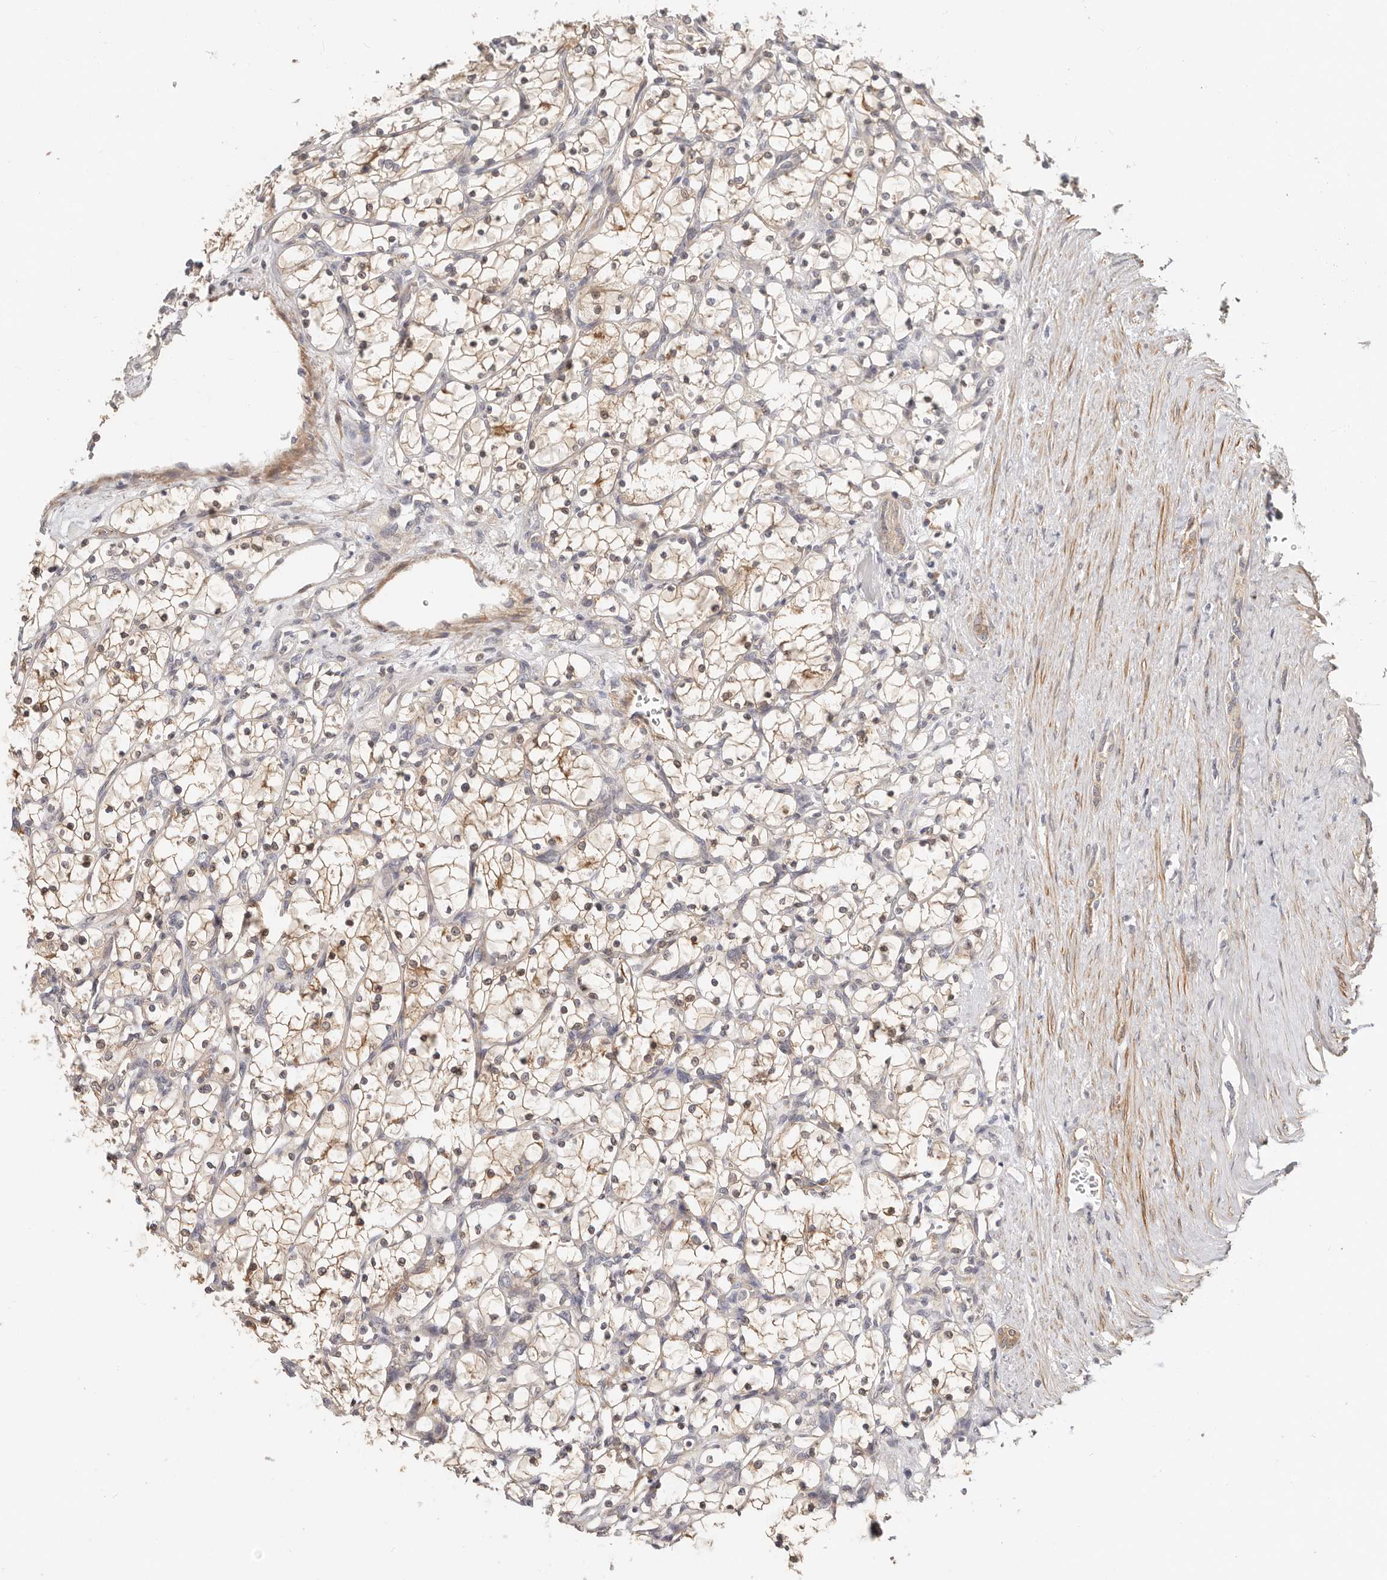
{"staining": {"intensity": "weak", "quantity": "<25%", "location": "cytoplasmic/membranous"}, "tissue": "renal cancer", "cell_type": "Tumor cells", "image_type": "cancer", "snomed": [{"axis": "morphology", "description": "Adenocarcinoma, NOS"}, {"axis": "topography", "description": "Kidney"}], "caption": "High power microscopy micrograph of an IHC image of adenocarcinoma (renal), revealing no significant expression in tumor cells.", "gene": "ZRANB1", "patient": {"sex": "female", "age": 69}}